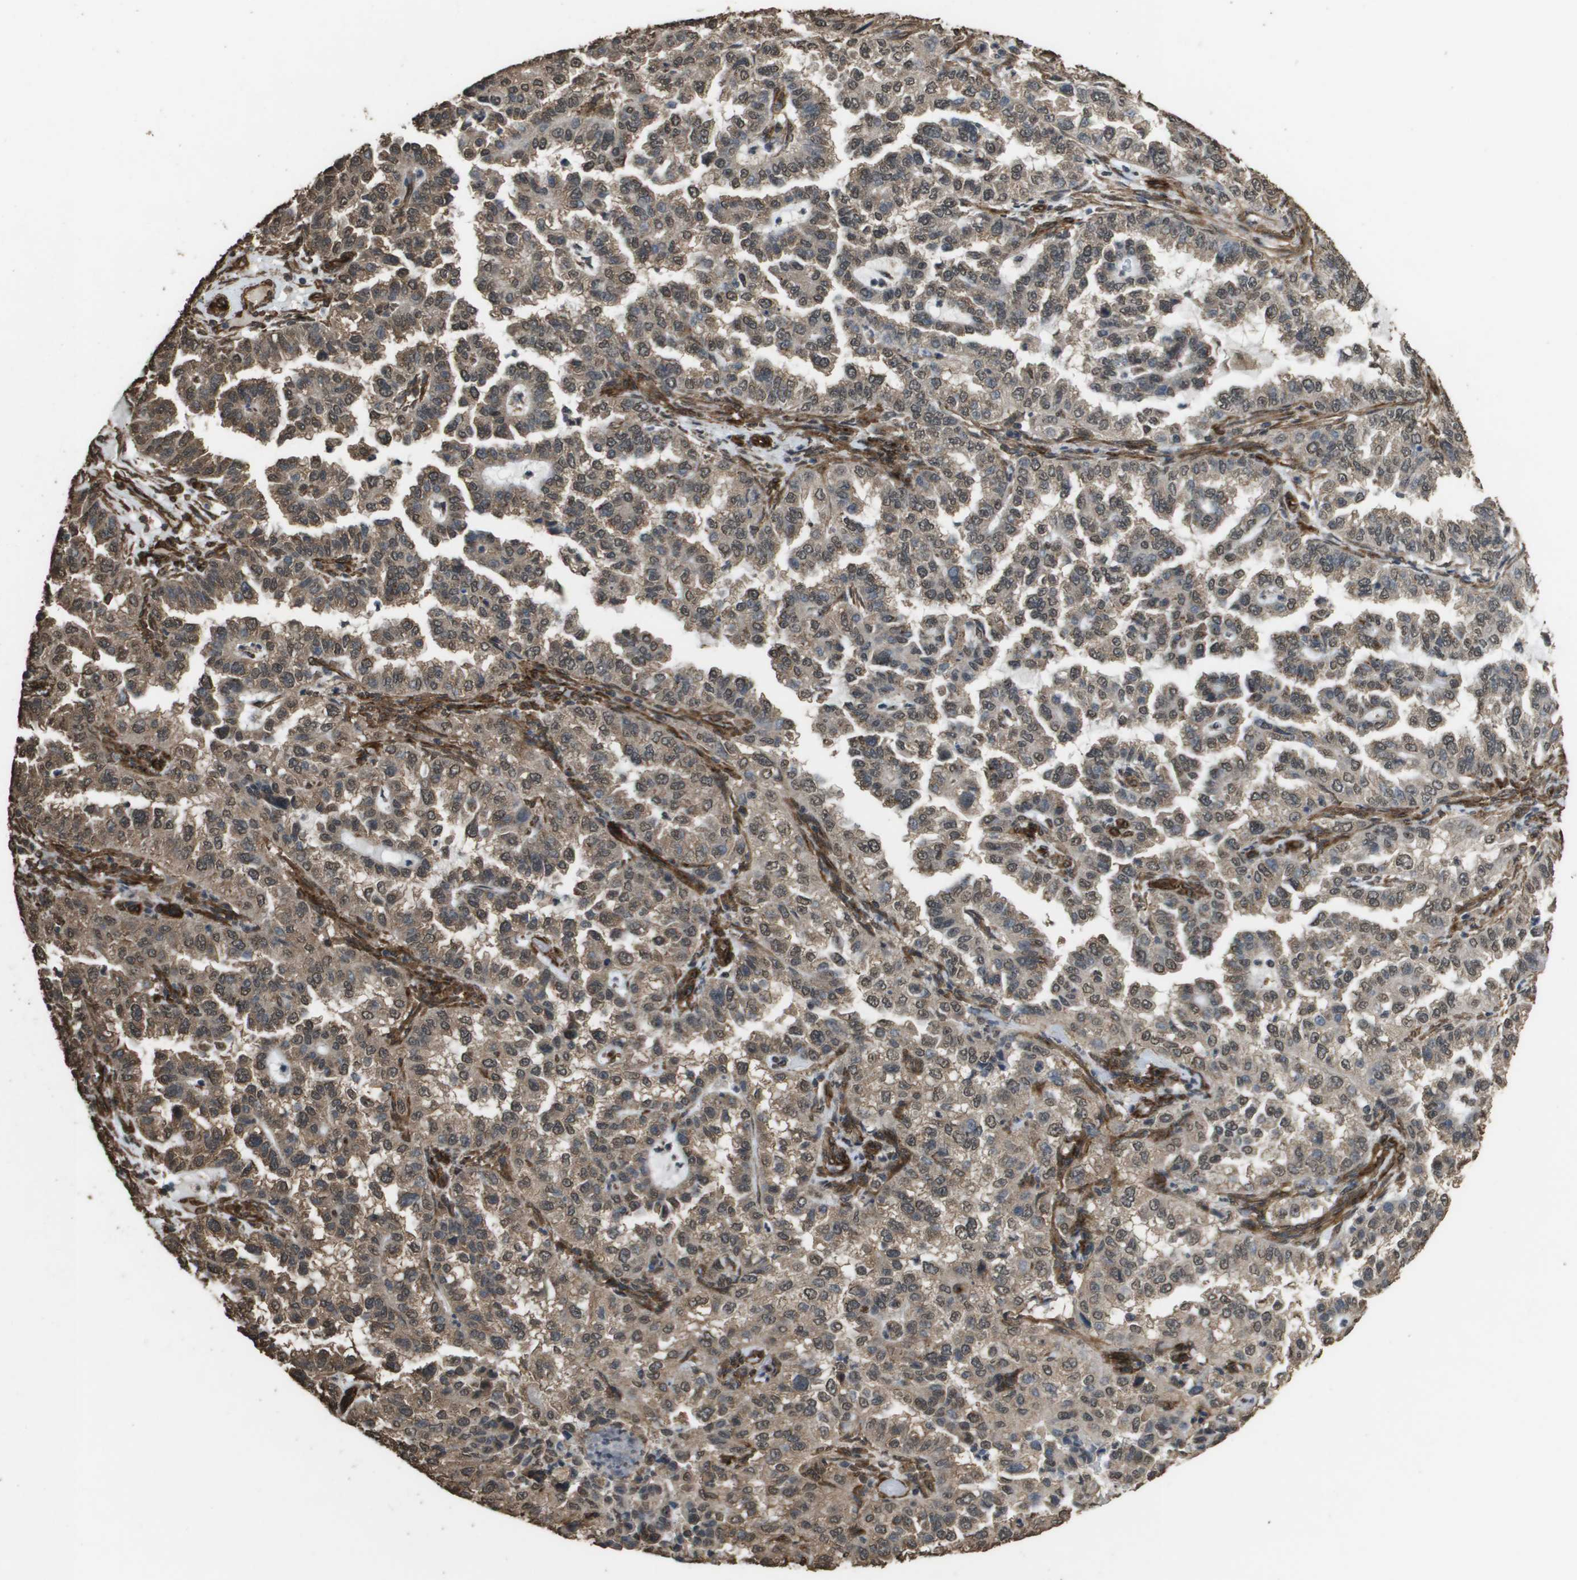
{"staining": {"intensity": "weak", "quantity": ">75%", "location": "cytoplasmic/membranous,nuclear"}, "tissue": "endometrial cancer", "cell_type": "Tumor cells", "image_type": "cancer", "snomed": [{"axis": "morphology", "description": "Adenocarcinoma, NOS"}, {"axis": "topography", "description": "Endometrium"}], "caption": "Adenocarcinoma (endometrial) stained with a protein marker reveals weak staining in tumor cells.", "gene": "AAMP", "patient": {"sex": "female", "age": 85}}